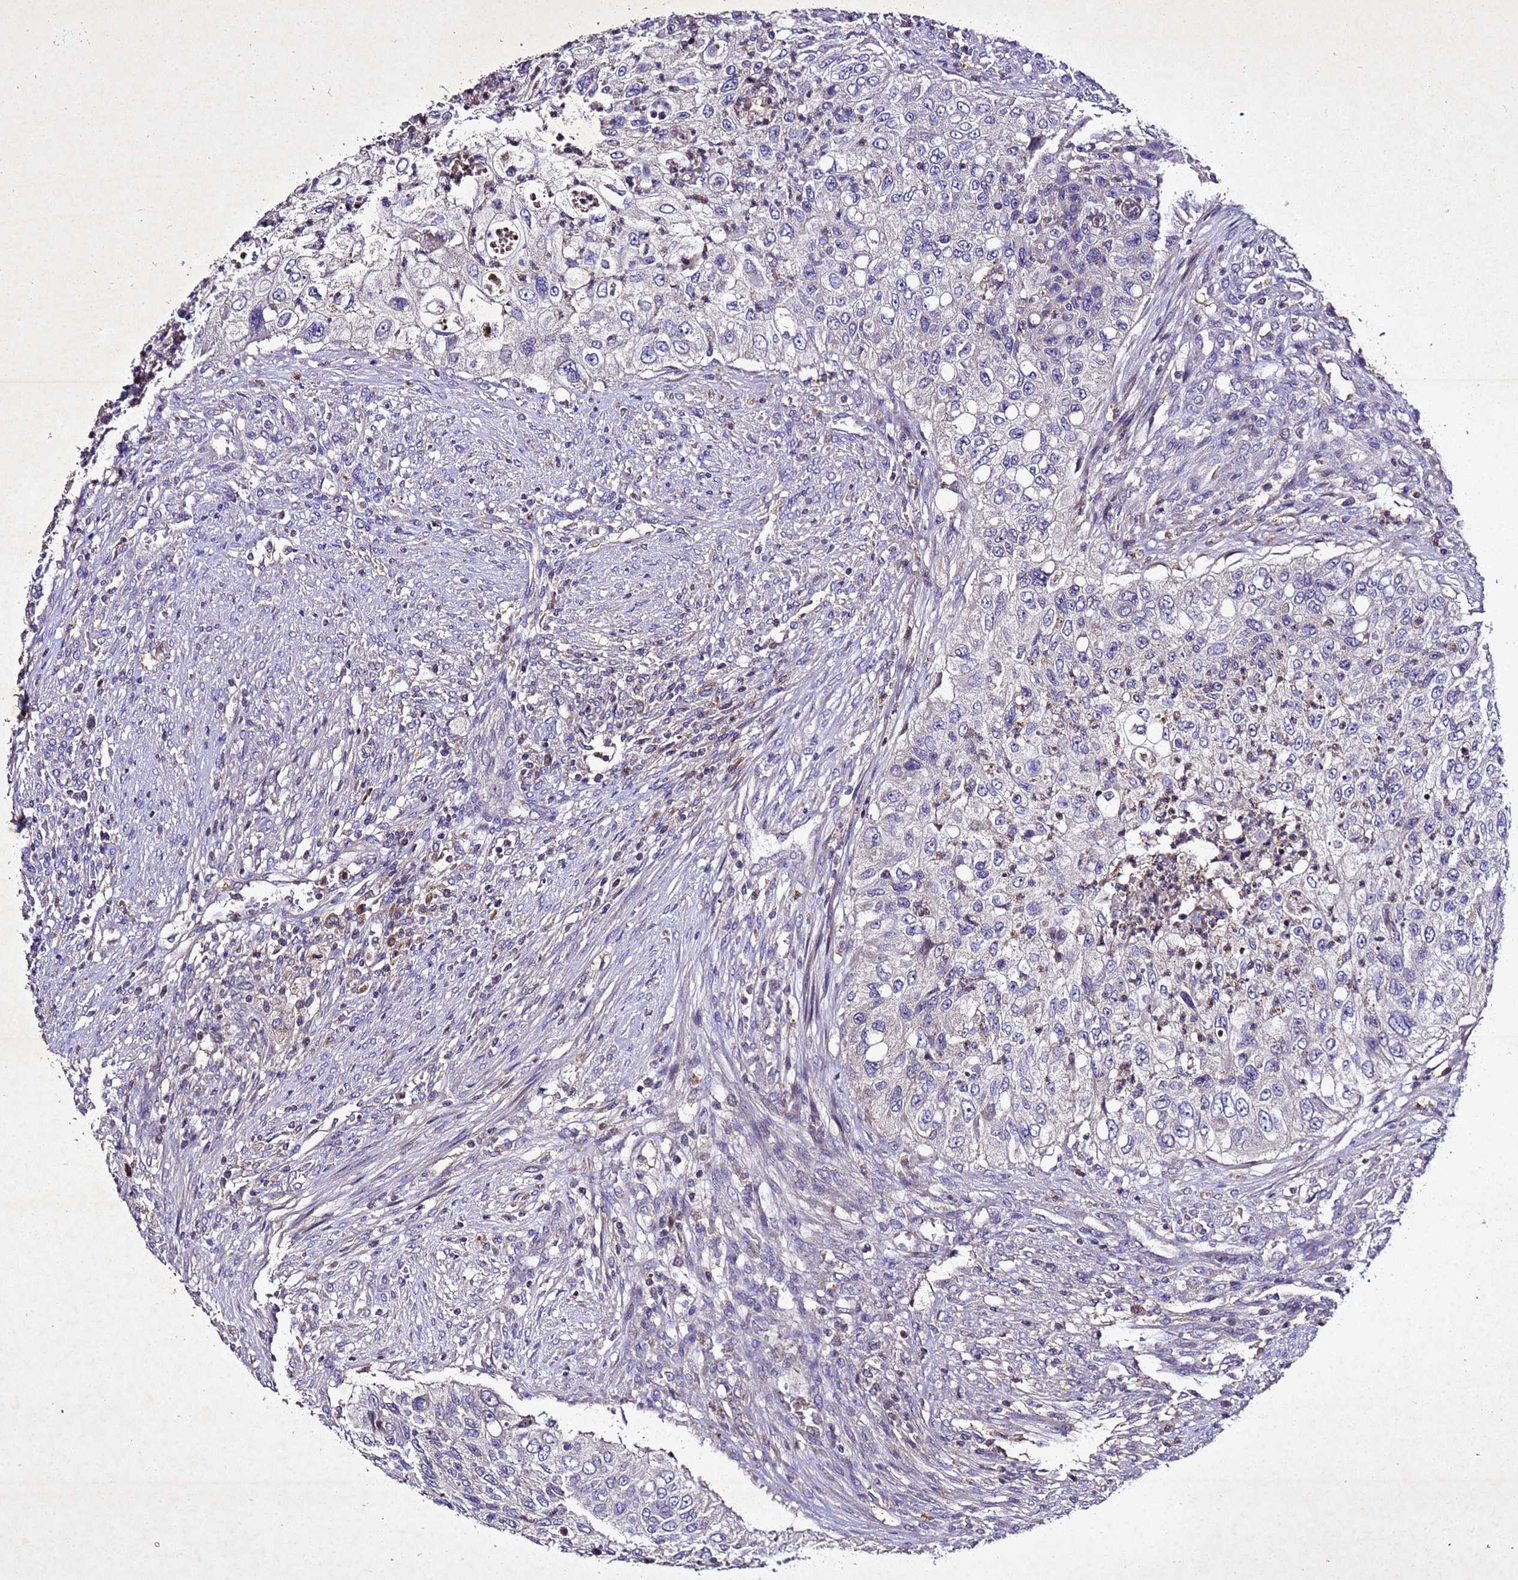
{"staining": {"intensity": "negative", "quantity": "none", "location": "none"}, "tissue": "urothelial cancer", "cell_type": "Tumor cells", "image_type": "cancer", "snomed": [{"axis": "morphology", "description": "Urothelial carcinoma, High grade"}, {"axis": "topography", "description": "Urinary bladder"}], "caption": "Urothelial cancer was stained to show a protein in brown. There is no significant positivity in tumor cells. The staining was performed using DAB to visualize the protein expression in brown, while the nuclei were stained in blue with hematoxylin (Magnification: 20x).", "gene": "SV2B", "patient": {"sex": "female", "age": 60}}